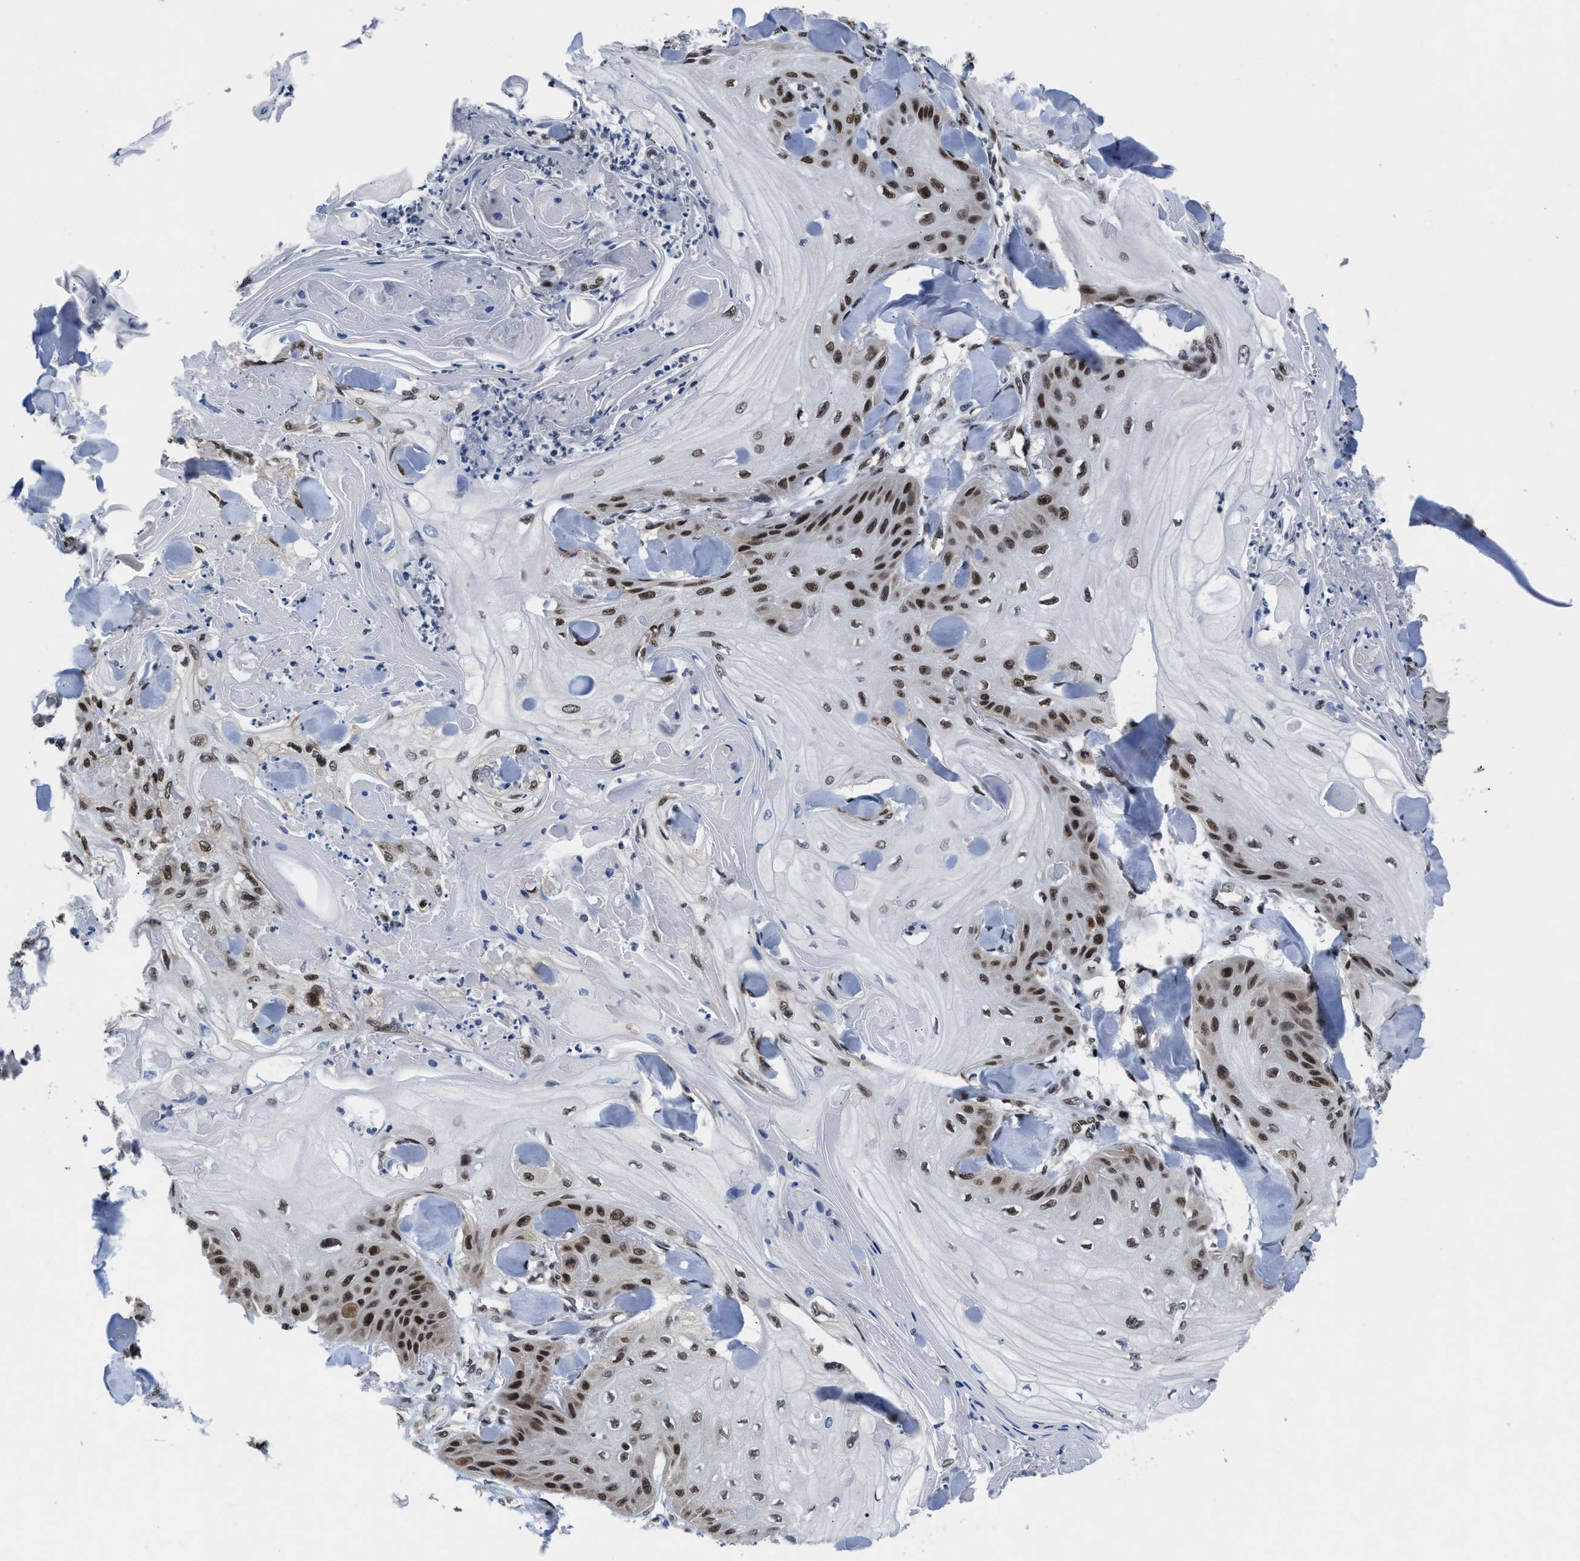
{"staining": {"intensity": "moderate", "quantity": ">75%", "location": "nuclear"}, "tissue": "skin cancer", "cell_type": "Tumor cells", "image_type": "cancer", "snomed": [{"axis": "morphology", "description": "Squamous cell carcinoma, NOS"}, {"axis": "topography", "description": "Skin"}], "caption": "This is an image of immunohistochemistry staining of skin cancer, which shows moderate staining in the nuclear of tumor cells.", "gene": "WDR81", "patient": {"sex": "male", "age": 74}}